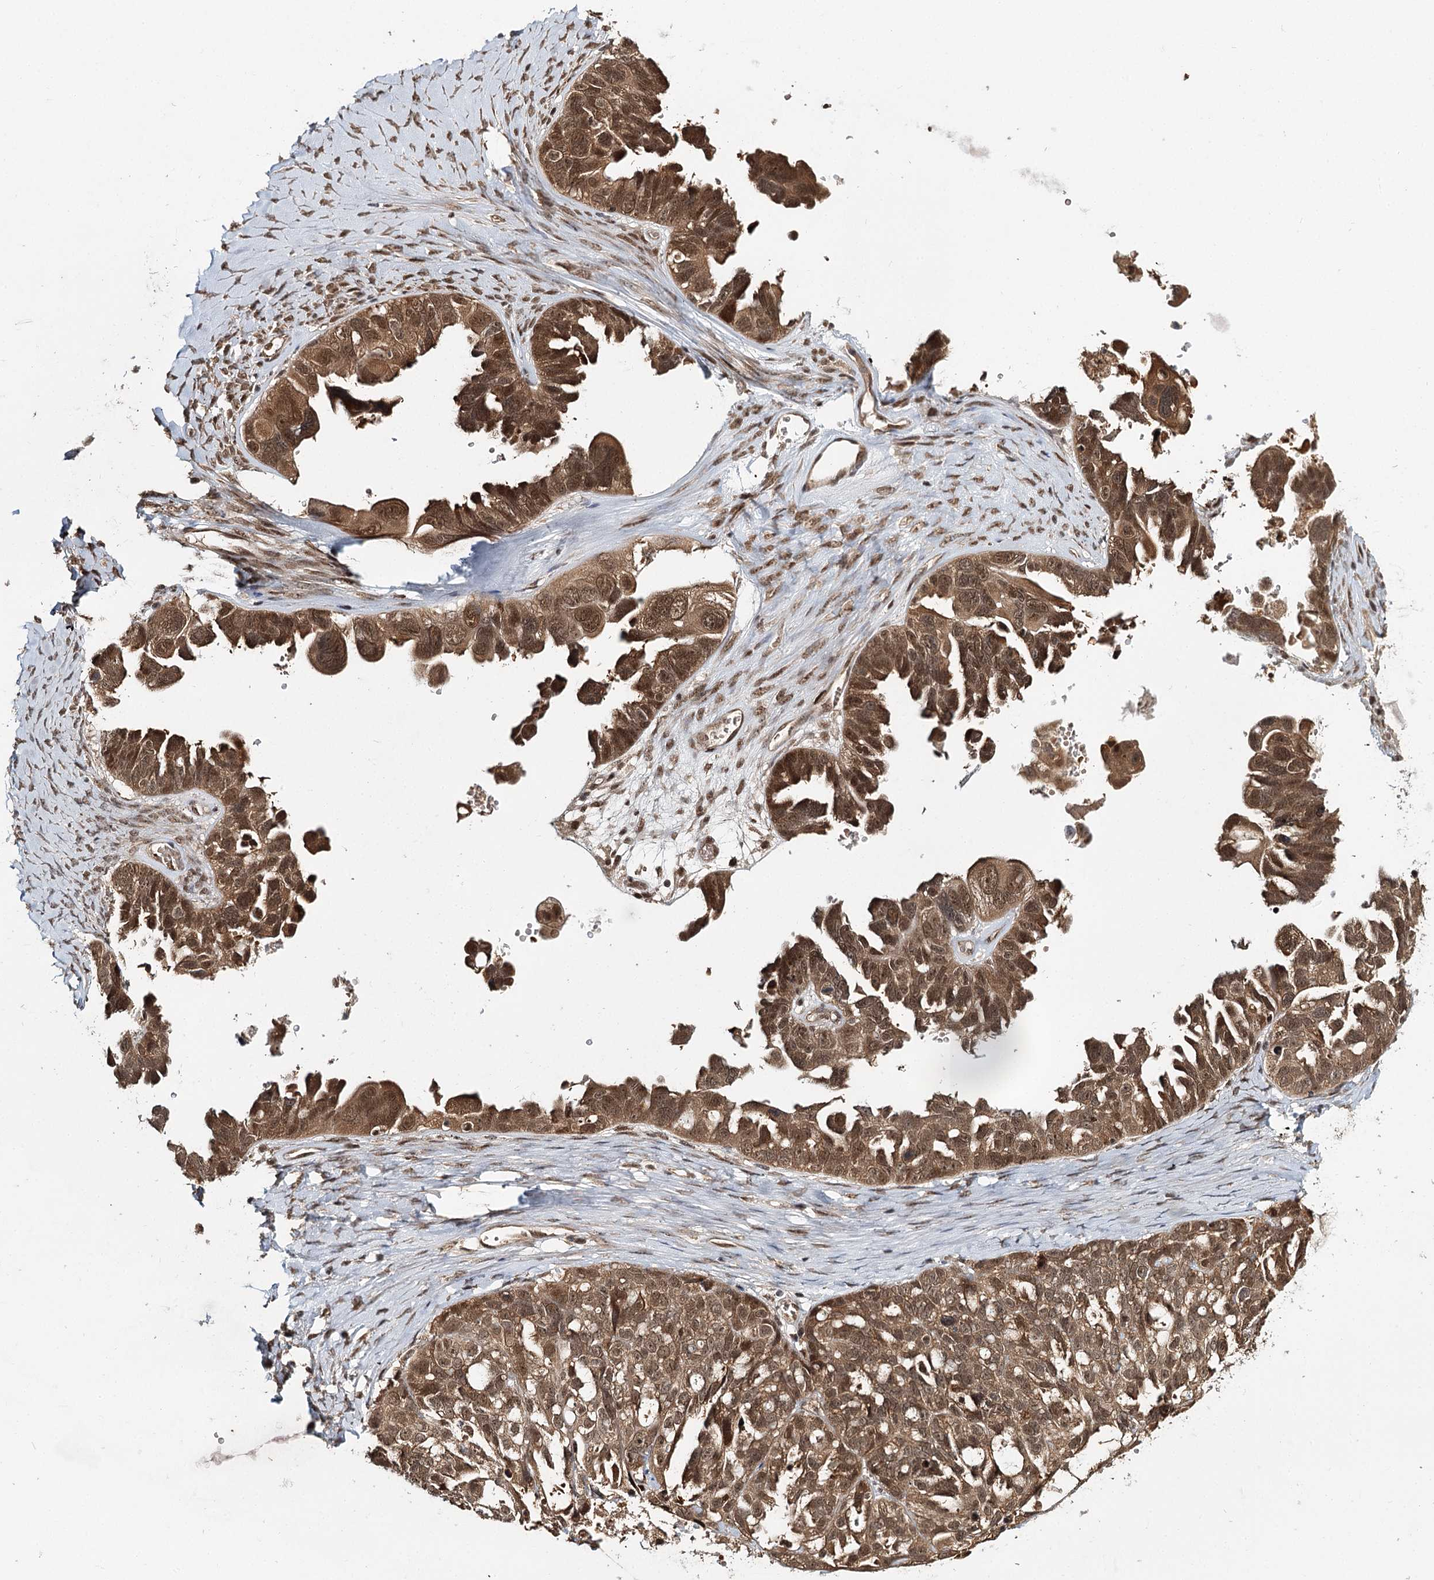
{"staining": {"intensity": "moderate", "quantity": ">75%", "location": "cytoplasmic/membranous,nuclear"}, "tissue": "ovarian cancer", "cell_type": "Tumor cells", "image_type": "cancer", "snomed": [{"axis": "morphology", "description": "Cystadenocarcinoma, serous, NOS"}, {"axis": "topography", "description": "Ovary"}], "caption": "DAB immunohistochemical staining of ovarian cancer (serous cystadenocarcinoma) reveals moderate cytoplasmic/membranous and nuclear protein positivity in approximately >75% of tumor cells. (brown staining indicates protein expression, while blue staining denotes nuclei).", "gene": "N6AMT1", "patient": {"sex": "female", "age": 79}}